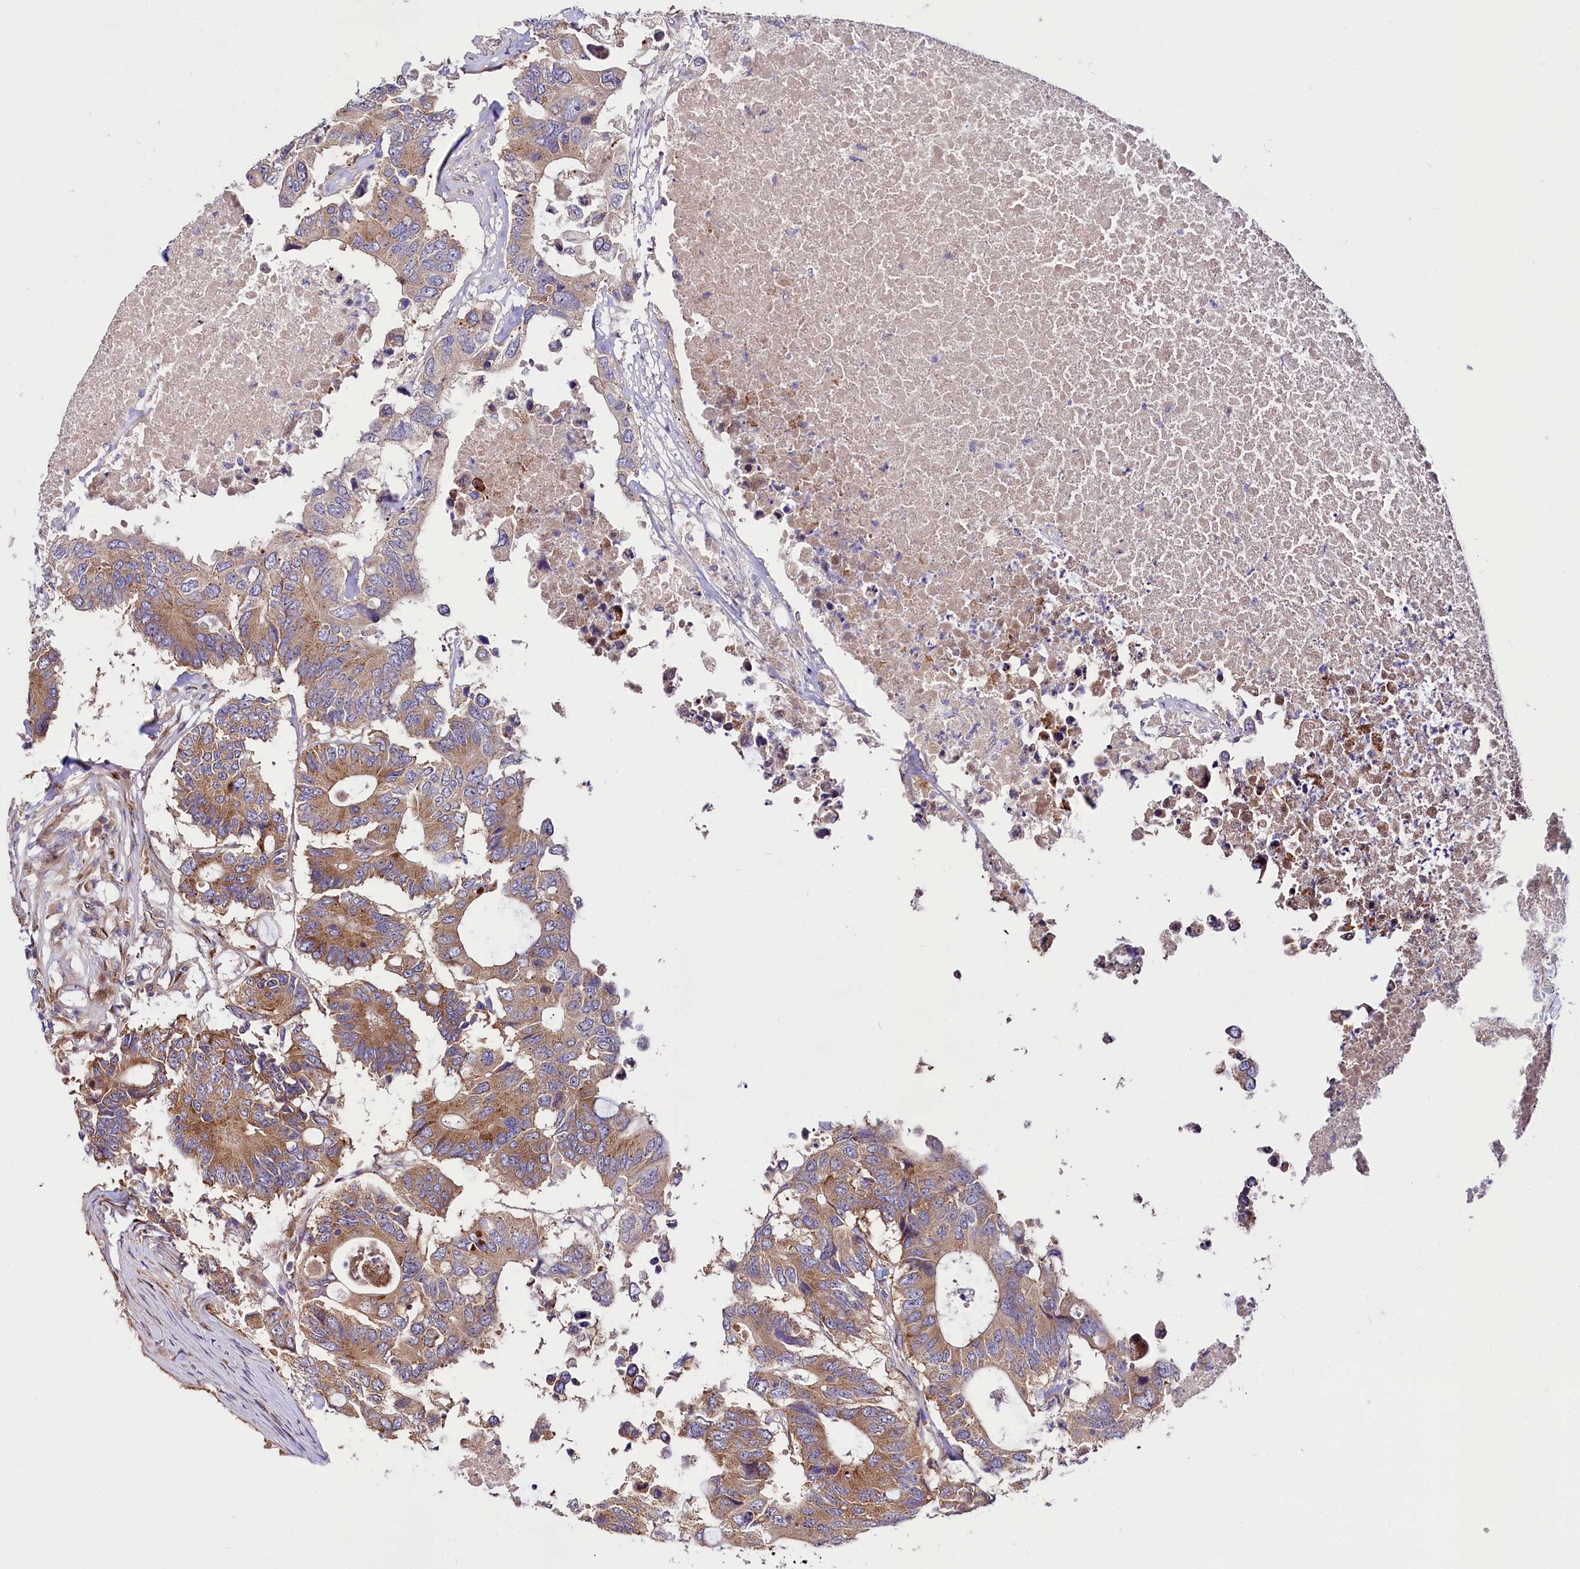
{"staining": {"intensity": "moderate", "quantity": ">75%", "location": "cytoplasmic/membranous"}, "tissue": "colorectal cancer", "cell_type": "Tumor cells", "image_type": "cancer", "snomed": [{"axis": "morphology", "description": "Adenocarcinoma, NOS"}, {"axis": "topography", "description": "Colon"}], "caption": "Immunohistochemical staining of human colorectal cancer shows moderate cytoplasmic/membranous protein expression in approximately >75% of tumor cells. (Brightfield microscopy of DAB IHC at high magnification).", "gene": "PDZRN3", "patient": {"sex": "male", "age": 71}}